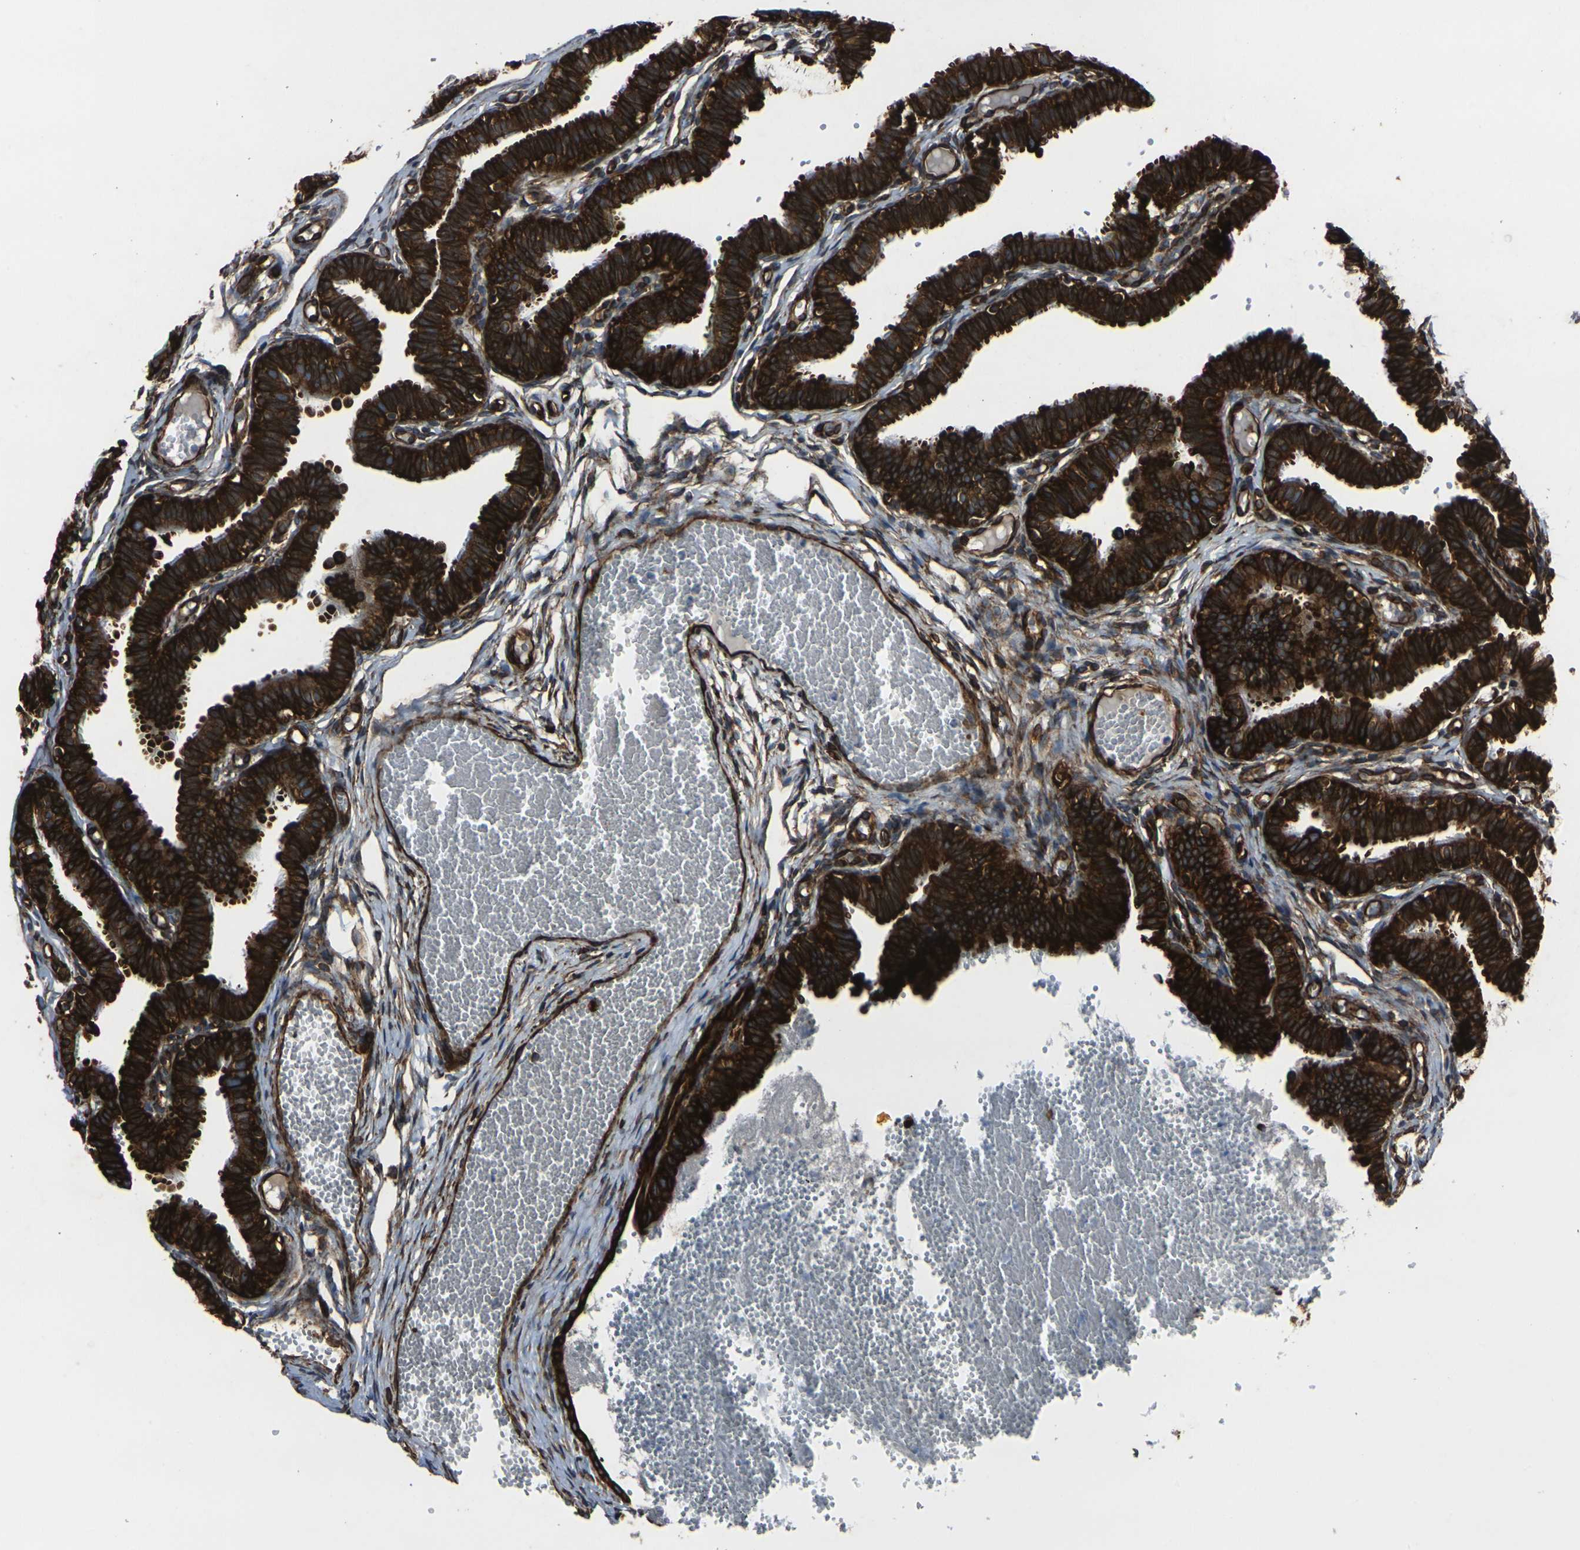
{"staining": {"intensity": "strong", "quantity": ">75%", "location": "cytoplasmic/membranous"}, "tissue": "fallopian tube", "cell_type": "Glandular cells", "image_type": "normal", "snomed": [{"axis": "morphology", "description": "Normal tissue, NOS"}, {"axis": "topography", "description": "Fallopian tube"}, {"axis": "topography", "description": "Placenta"}], "caption": "Protein analysis of benign fallopian tube displays strong cytoplasmic/membranous staining in about >75% of glandular cells.", "gene": "MARCHF2", "patient": {"sex": "female", "age": 34}}